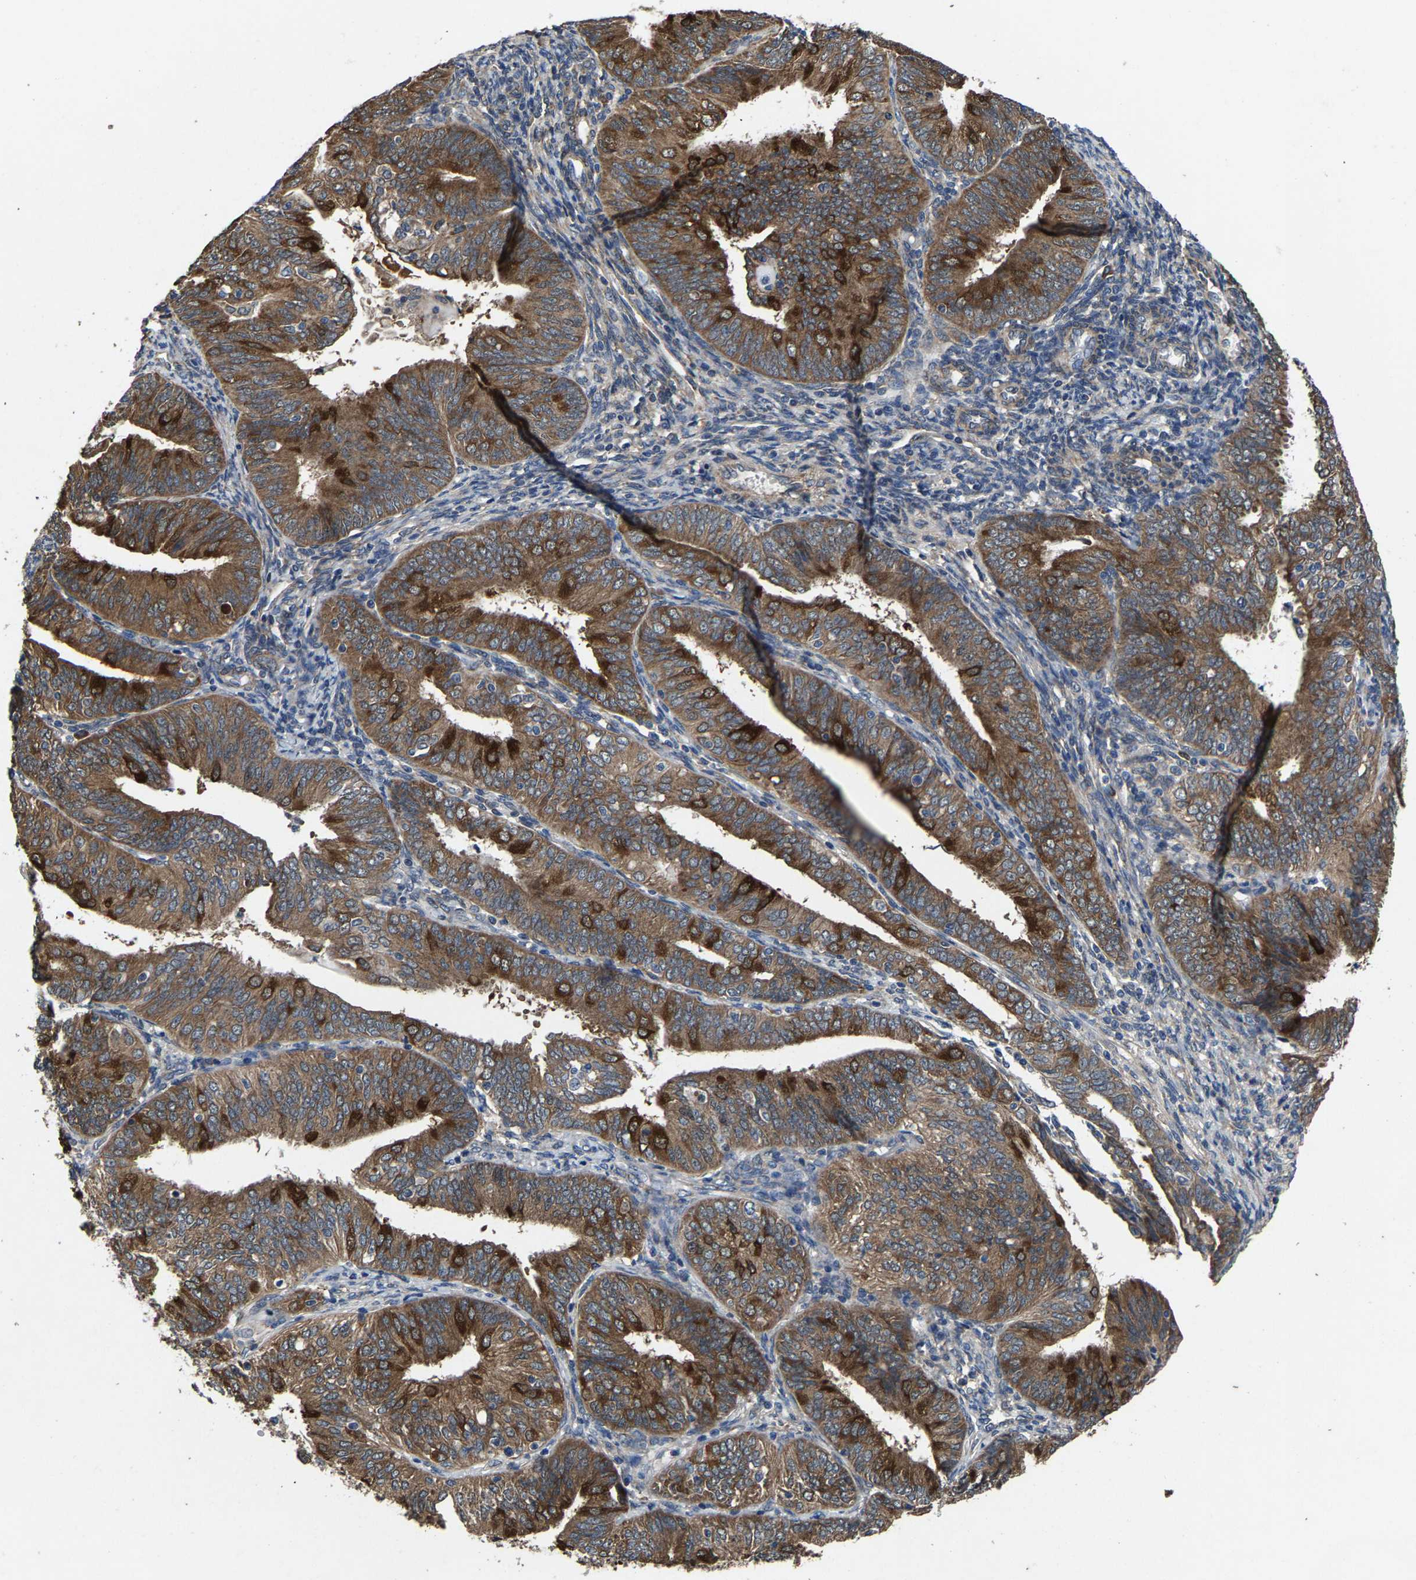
{"staining": {"intensity": "strong", "quantity": ">75%", "location": "cytoplasmic/membranous"}, "tissue": "endometrial cancer", "cell_type": "Tumor cells", "image_type": "cancer", "snomed": [{"axis": "morphology", "description": "Adenocarcinoma, NOS"}, {"axis": "topography", "description": "Endometrium"}], "caption": "Immunohistochemistry photomicrograph of human endometrial adenocarcinoma stained for a protein (brown), which demonstrates high levels of strong cytoplasmic/membranous staining in approximately >75% of tumor cells.", "gene": "PDP1", "patient": {"sex": "female", "age": 58}}